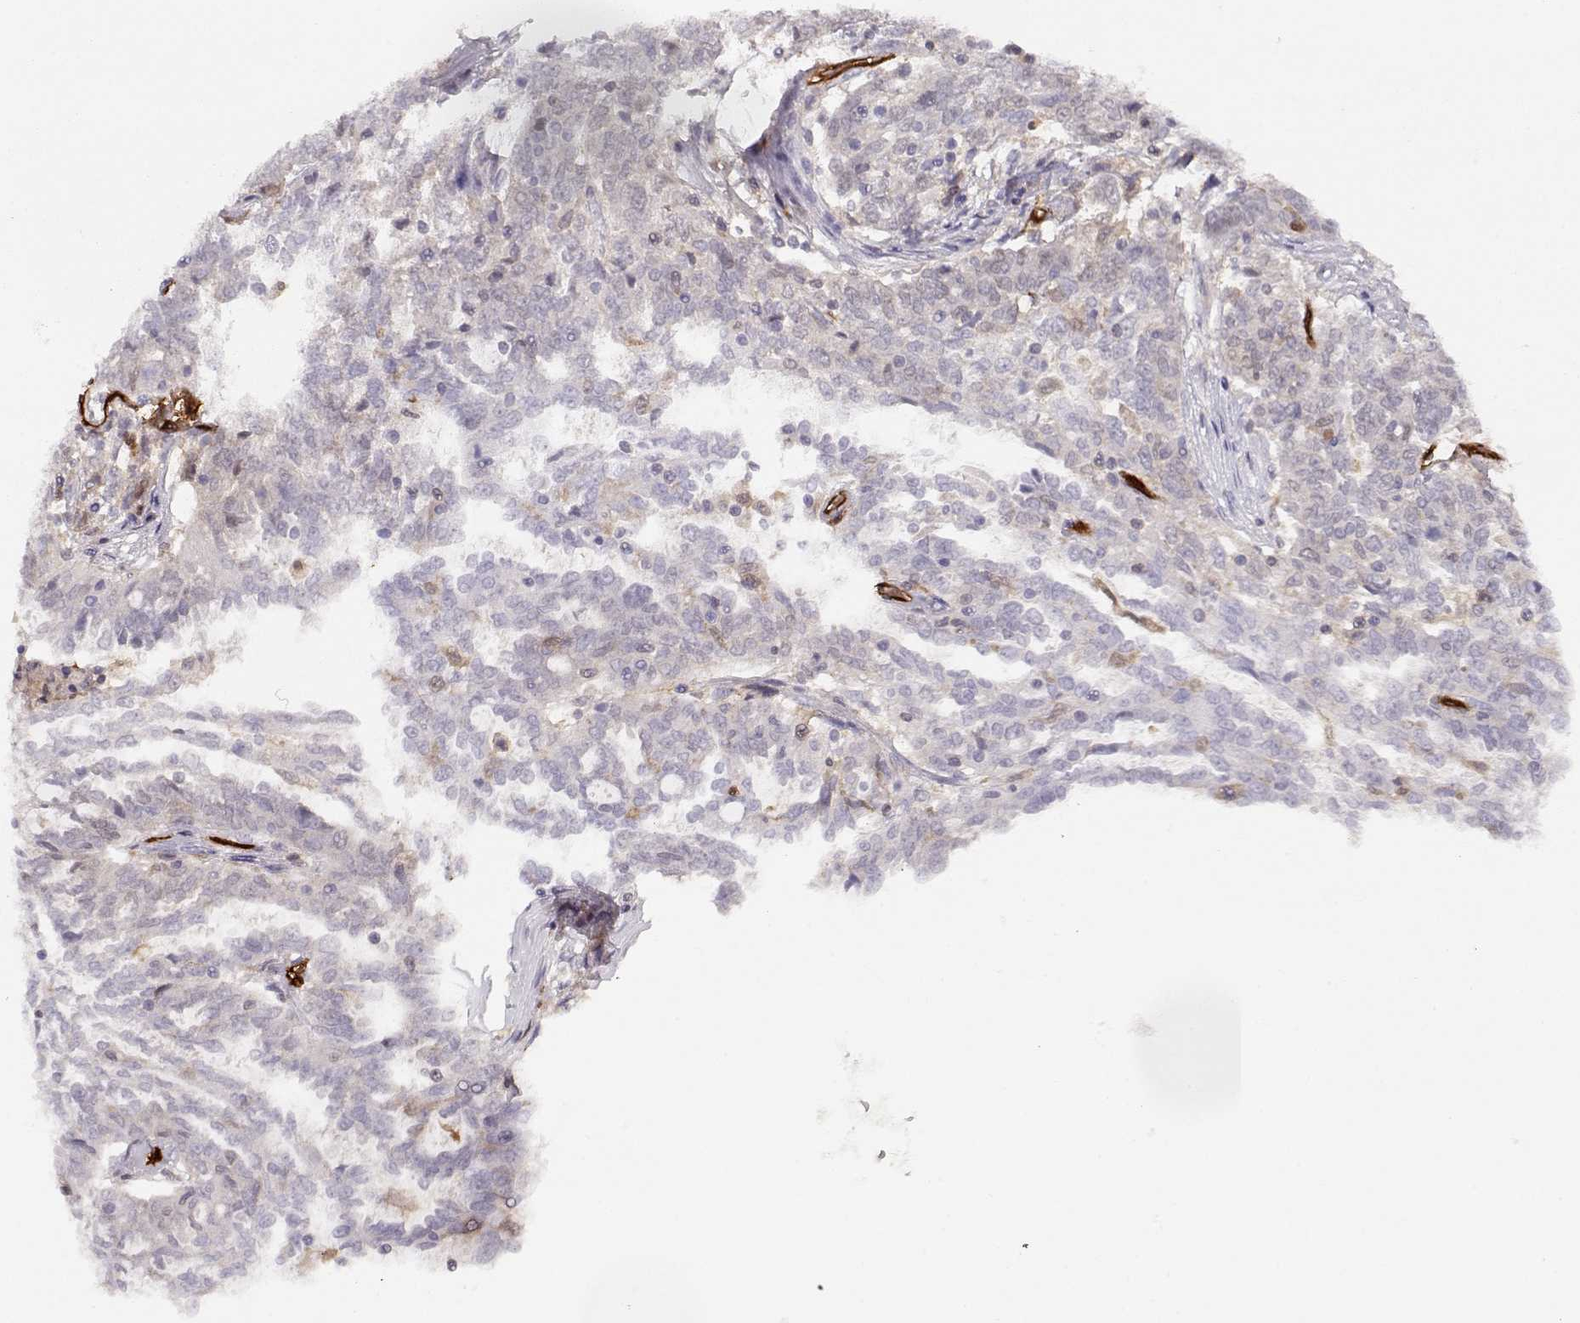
{"staining": {"intensity": "negative", "quantity": "none", "location": "none"}, "tissue": "ovarian cancer", "cell_type": "Tumor cells", "image_type": "cancer", "snomed": [{"axis": "morphology", "description": "Cystadenocarcinoma, serous, NOS"}, {"axis": "topography", "description": "Ovary"}], "caption": "Tumor cells are negative for protein expression in human ovarian cancer (serous cystadenocarcinoma).", "gene": "PNP", "patient": {"sex": "female", "age": 67}}